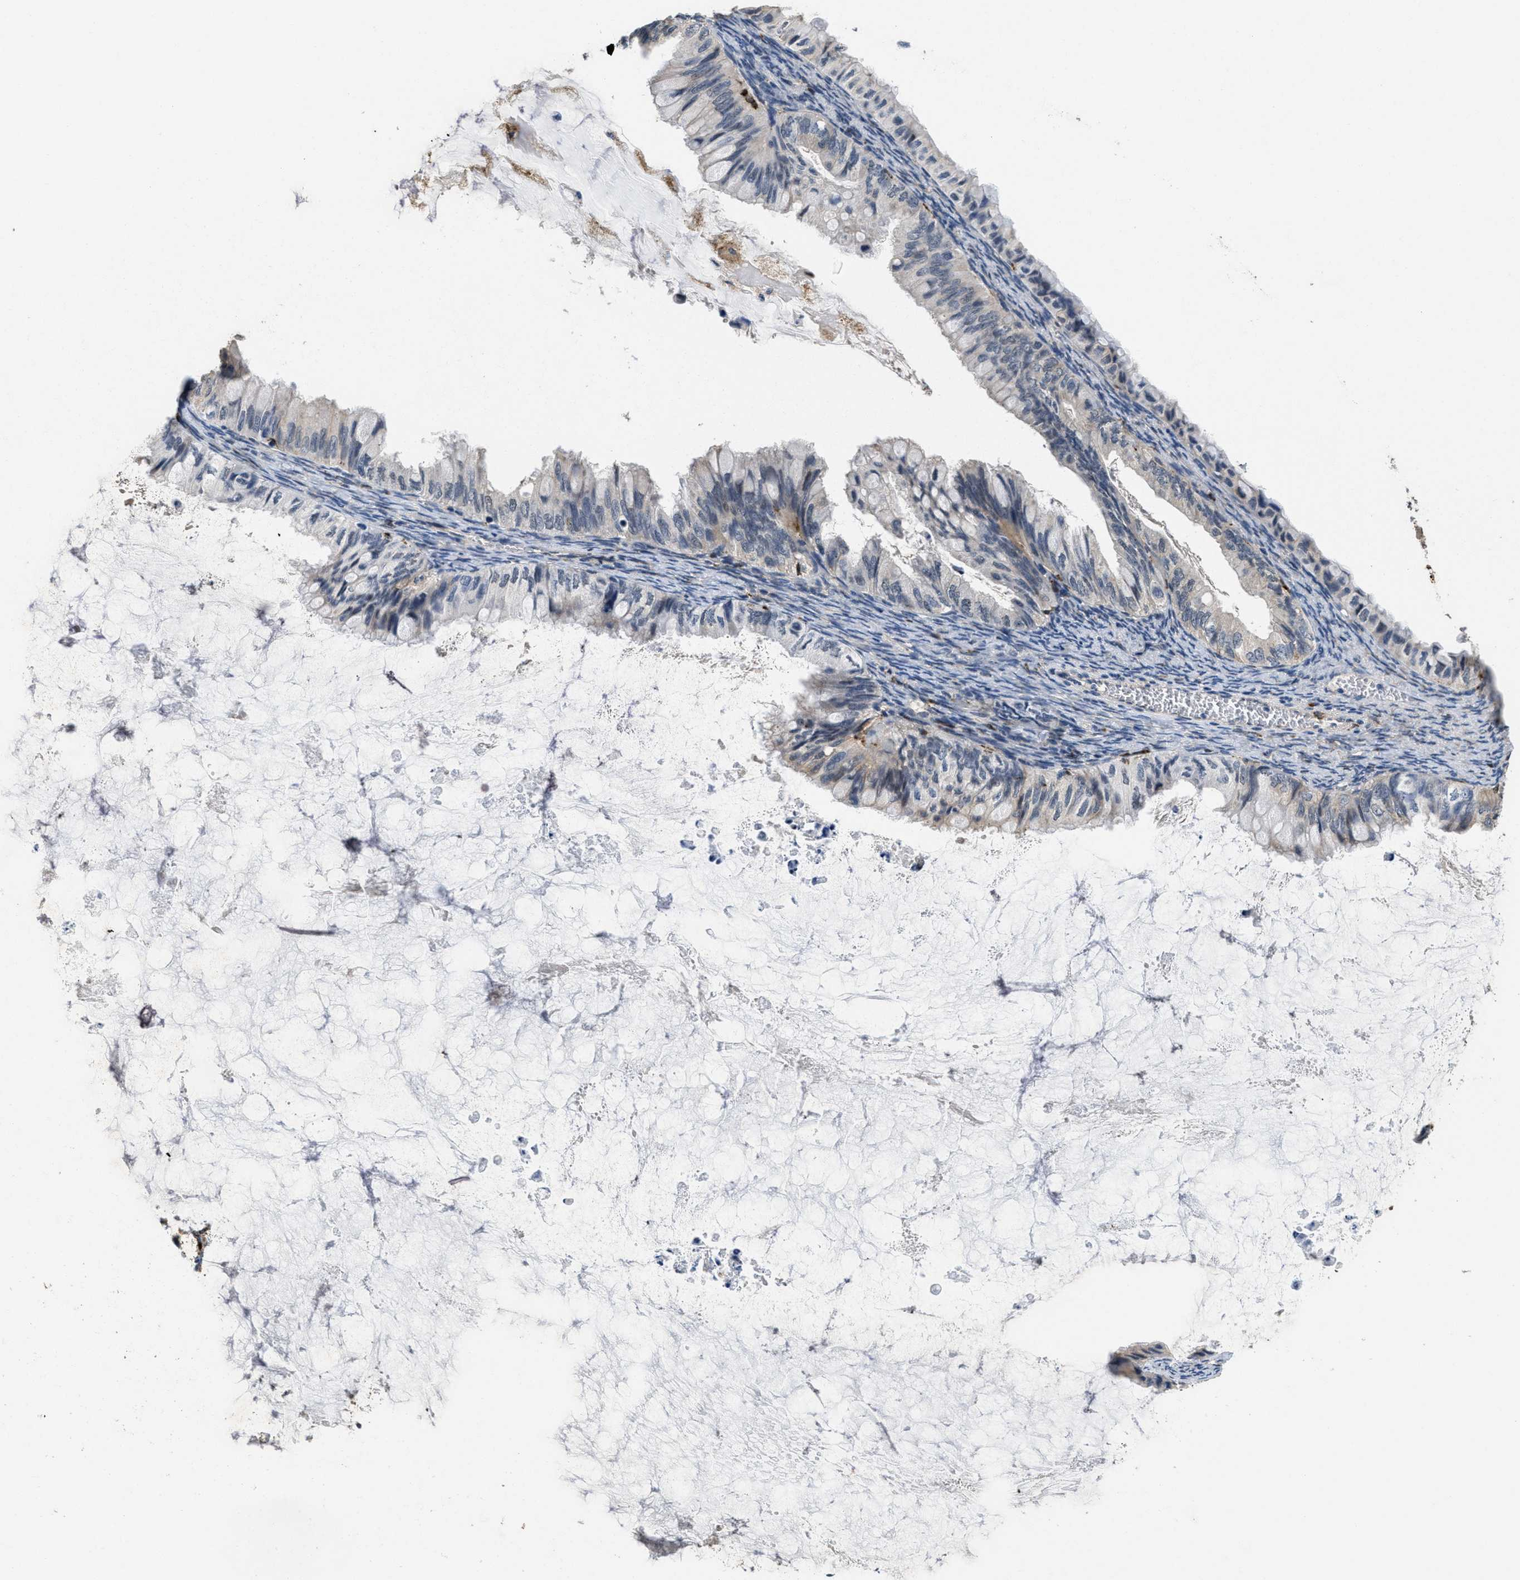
{"staining": {"intensity": "negative", "quantity": "none", "location": "none"}, "tissue": "ovarian cancer", "cell_type": "Tumor cells", "image_type": "cancer", "snomed": [{"axis": "morphology", "description": "Cystadenocarcinoma, mucinous, NOS"}, {"axis": "topography", "description": "Ovary"}], "caption": "Mucinous cystadenocarcinoma (ovarian) was stained to show a protein in brown. There is no significant staining in tumor cells.", "gene": "BMPR2", "patient": {"sex": "female", "age": 80}}